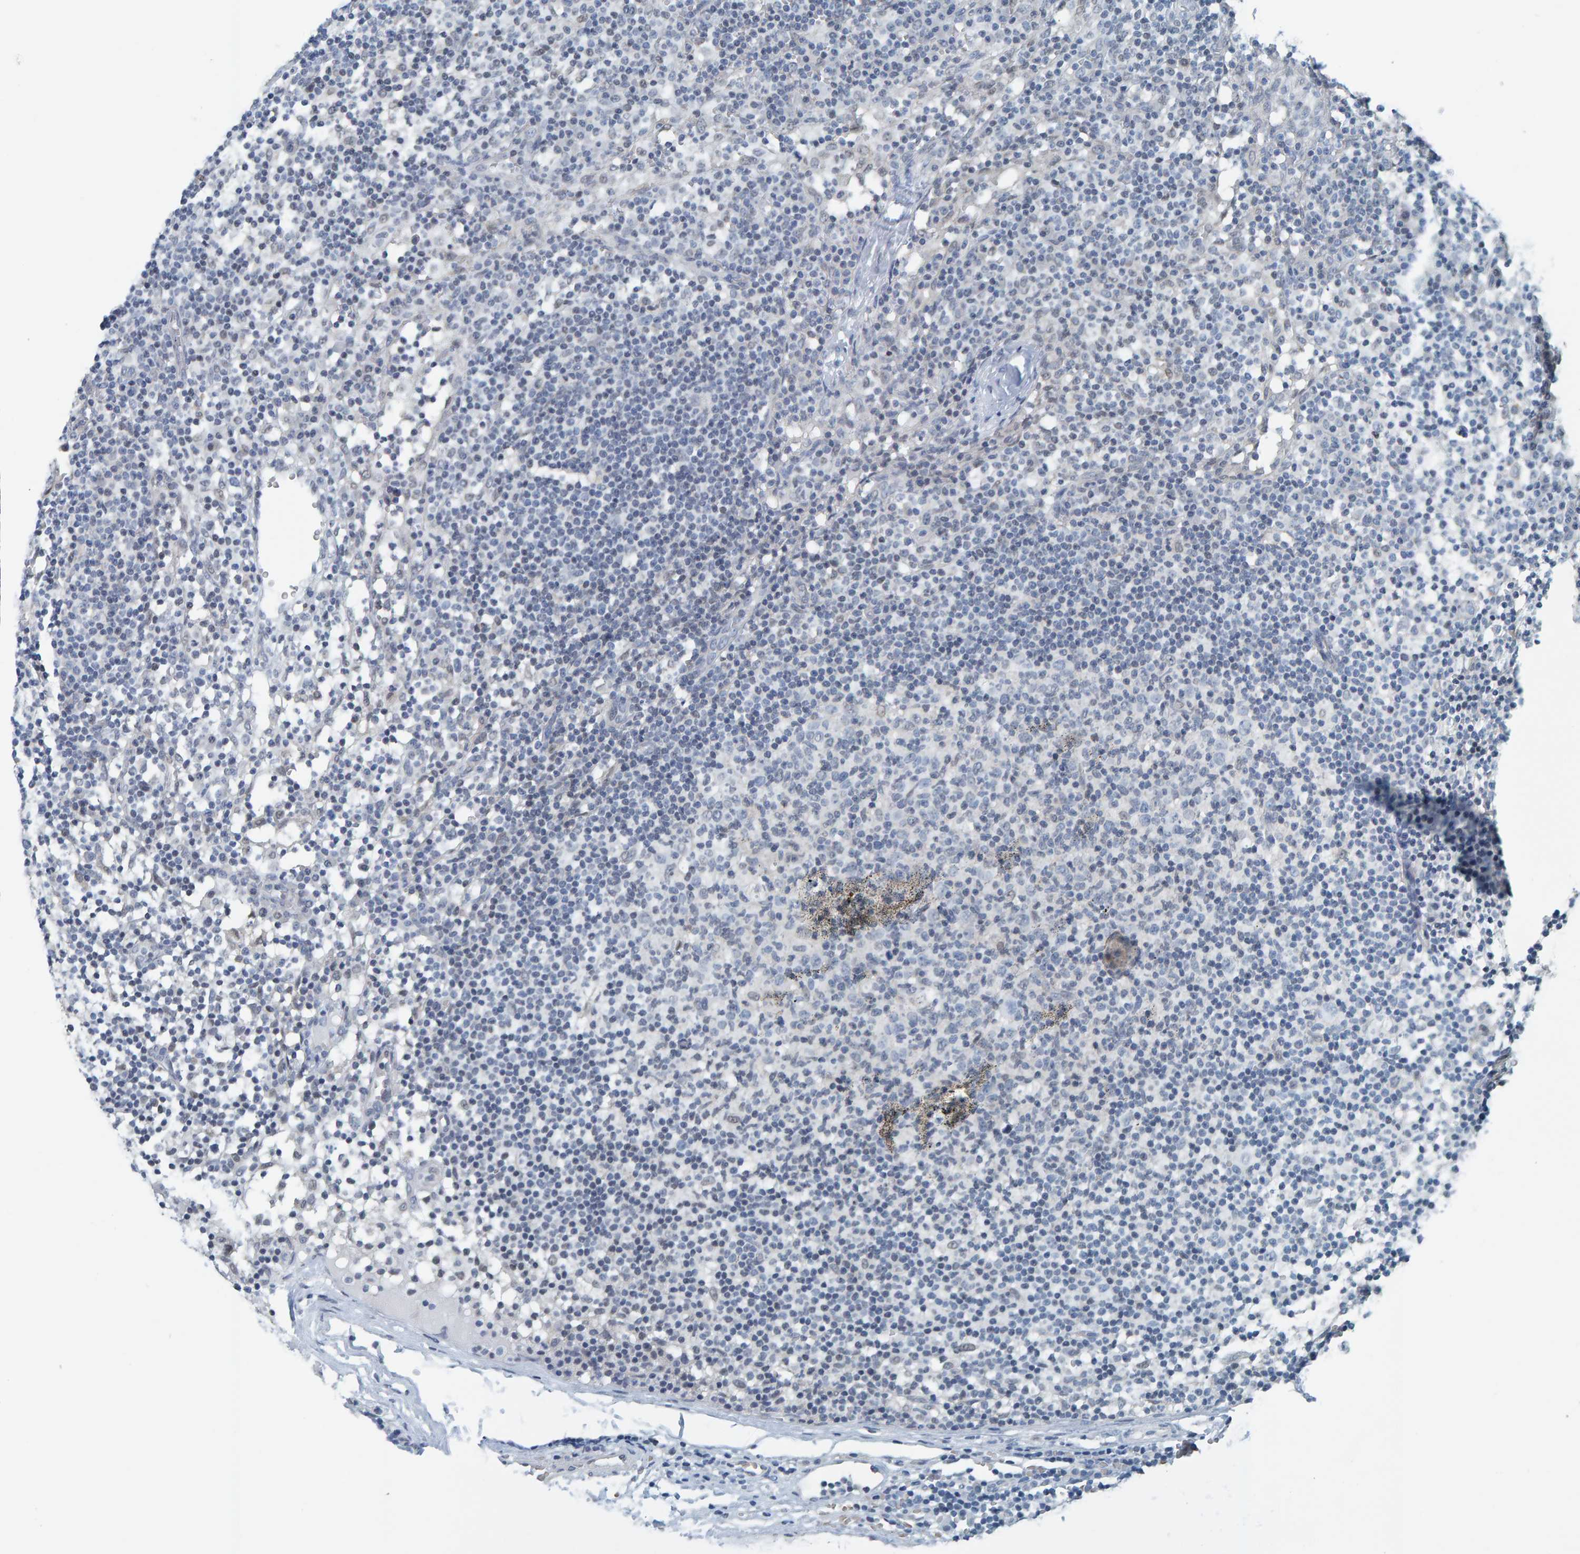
{"staining": {"intensity": "weak", "quantity": "<25%", "location": "cytoplasmic/membranous"}, "tissue": "lymph node", "cell_type": "Germinal center cells", "image_type": "normal", "snomed": [{"axis": "morphology", "description": "Normal tissue, NOS"}, {"axis": "morphology", "description": "Inflammation, NOS"}, {"axis": "topography", "description": "Lymph node"}], "caption": "A micrograph of lymph node stained for a protein shows no brown staining in germinal center cells. (IHC, brightfield microscopy, high magnification).", "gene": "CNP", "patient": {"sex": "male", "age": 55}}